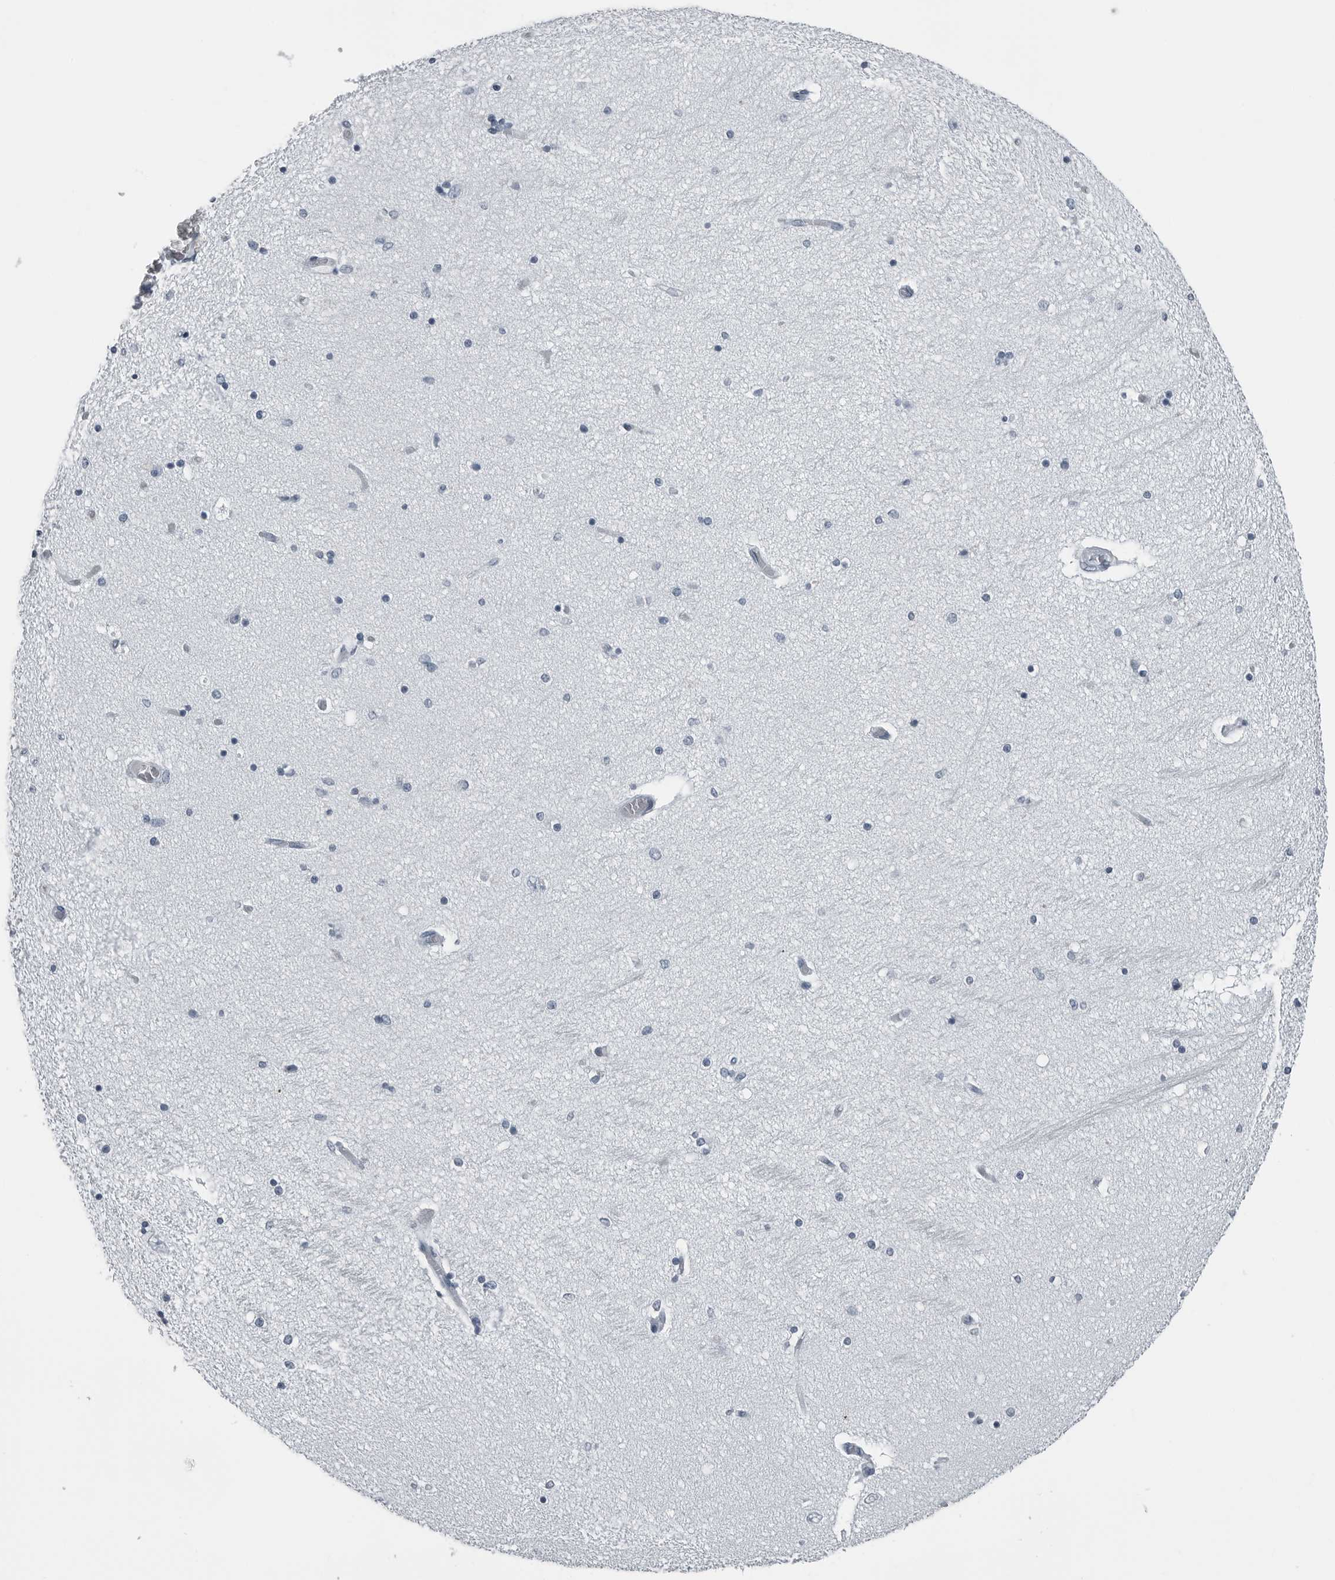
{"staining": {"intensity": "negative", "quantity": "none", "location": "none"}, "tissue": "hippocampus", "cell_type": "Glial cells", "image_type": "normal", "snomed": [{"axis": "morphology", "description": "Normal tissue, NOS"}, {"axis": "topography", "description": "Hippocampus"}], "caption": "This is a micrograph of IHC staining of normal hippocampus, which shows no staining in glial cells. (Brightfield microscopy of DAB immunohistochemistry (IHC) at high magnification).", "gene": "SPINK1", "patient": {"sex": "female", "age": 54}}